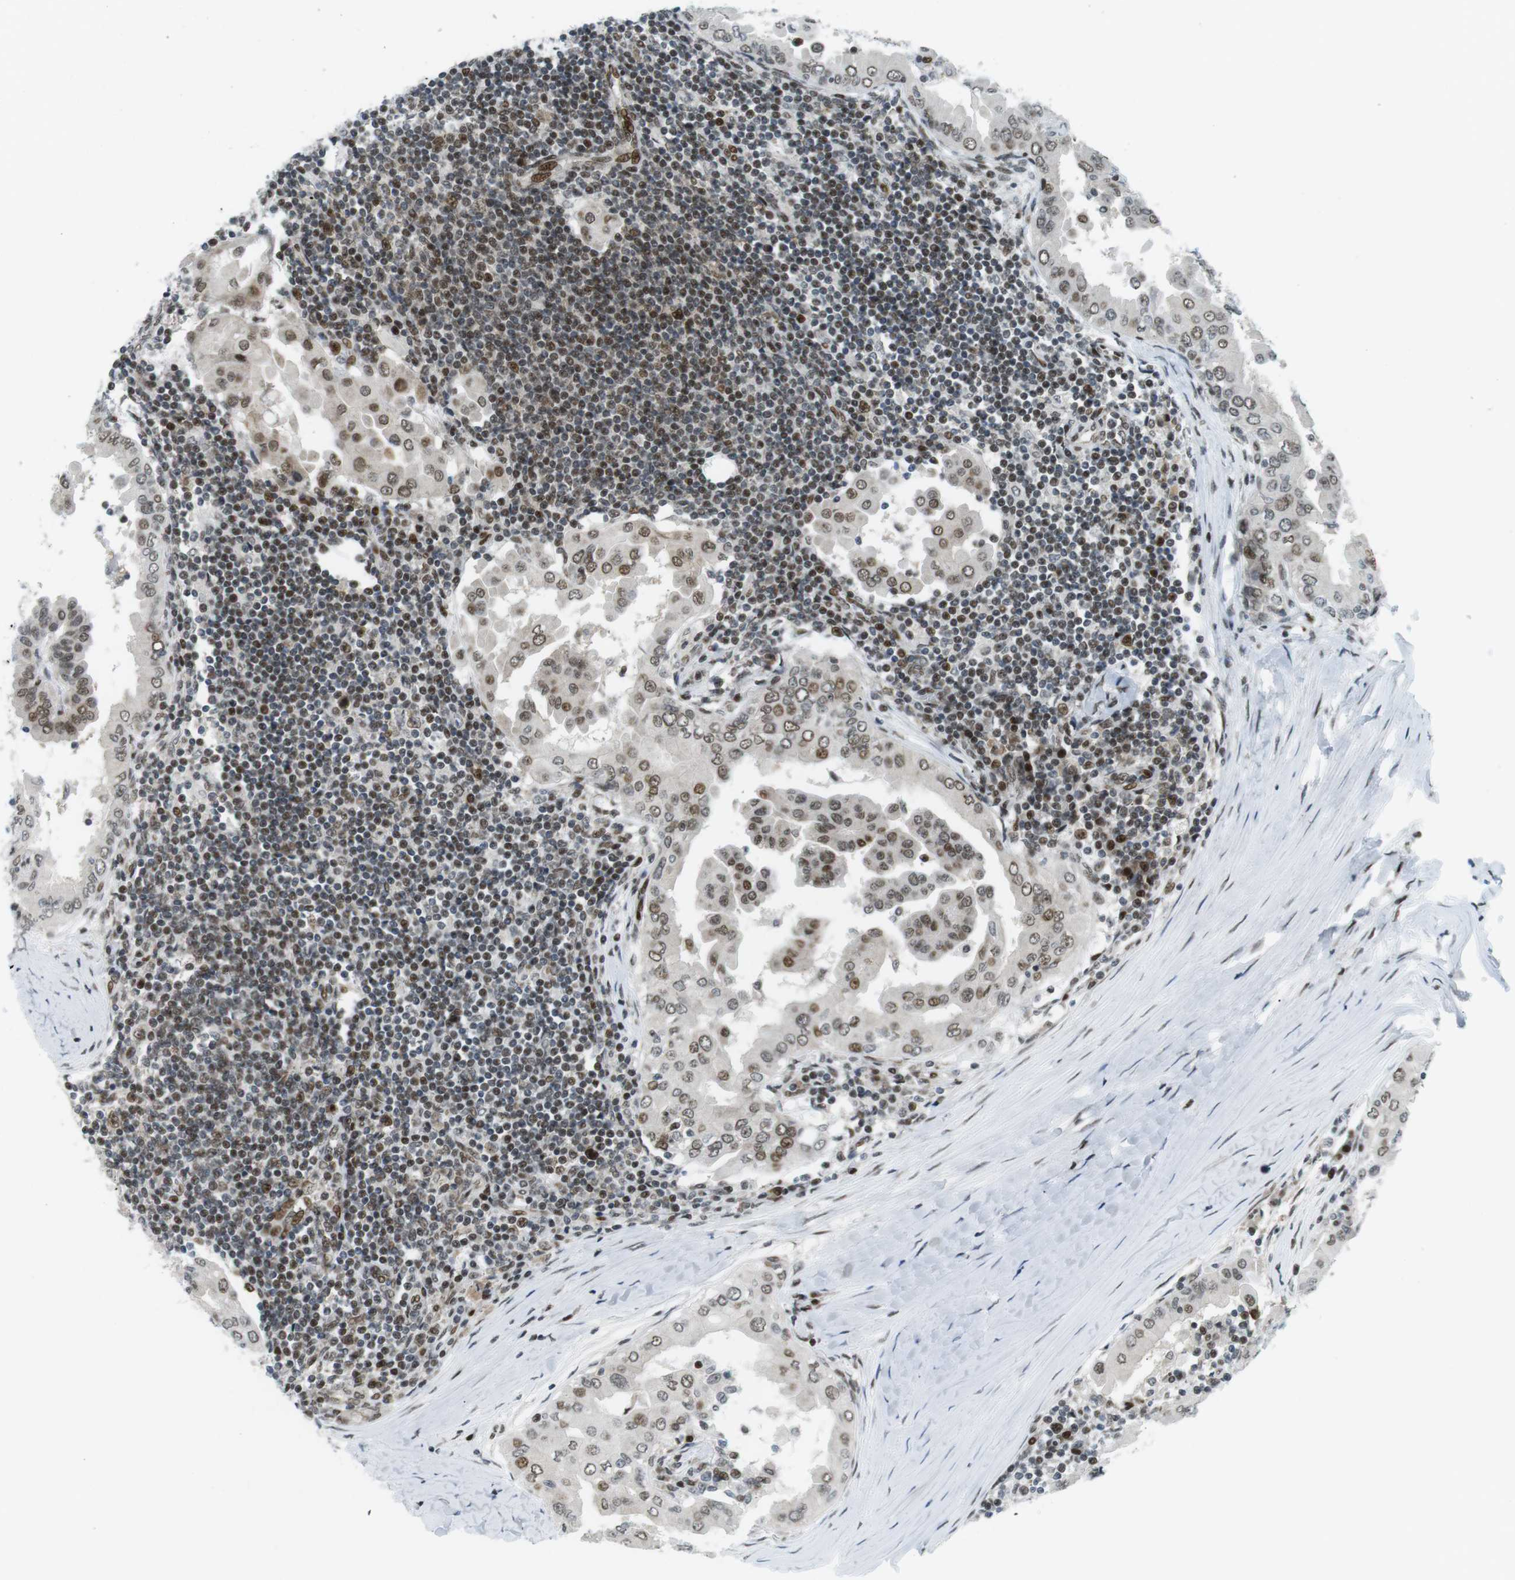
{"staining": {"intensity": "moderate", "quantity": ">75%", "location": "nuclear"}, "tissue": "thyroid cancer", "cell_type": "Tumor cells", "image_type": "cancer", "snomed": [{"axis": "morphology", "description": "Papillary adenocarcinoma, NOS"}, {"axis": "topography", "description": "Thyroid gland"}], "caption": "A brown stain shows moderate nuclear expression of a protein in human papillary adenocarcinoma (thyroid) tumor cells. (brown staining indicates protein expression, while blue staining denotes nuclei).", "gene": "CDC27", "patient": {"sex": "male", "age": 33}}